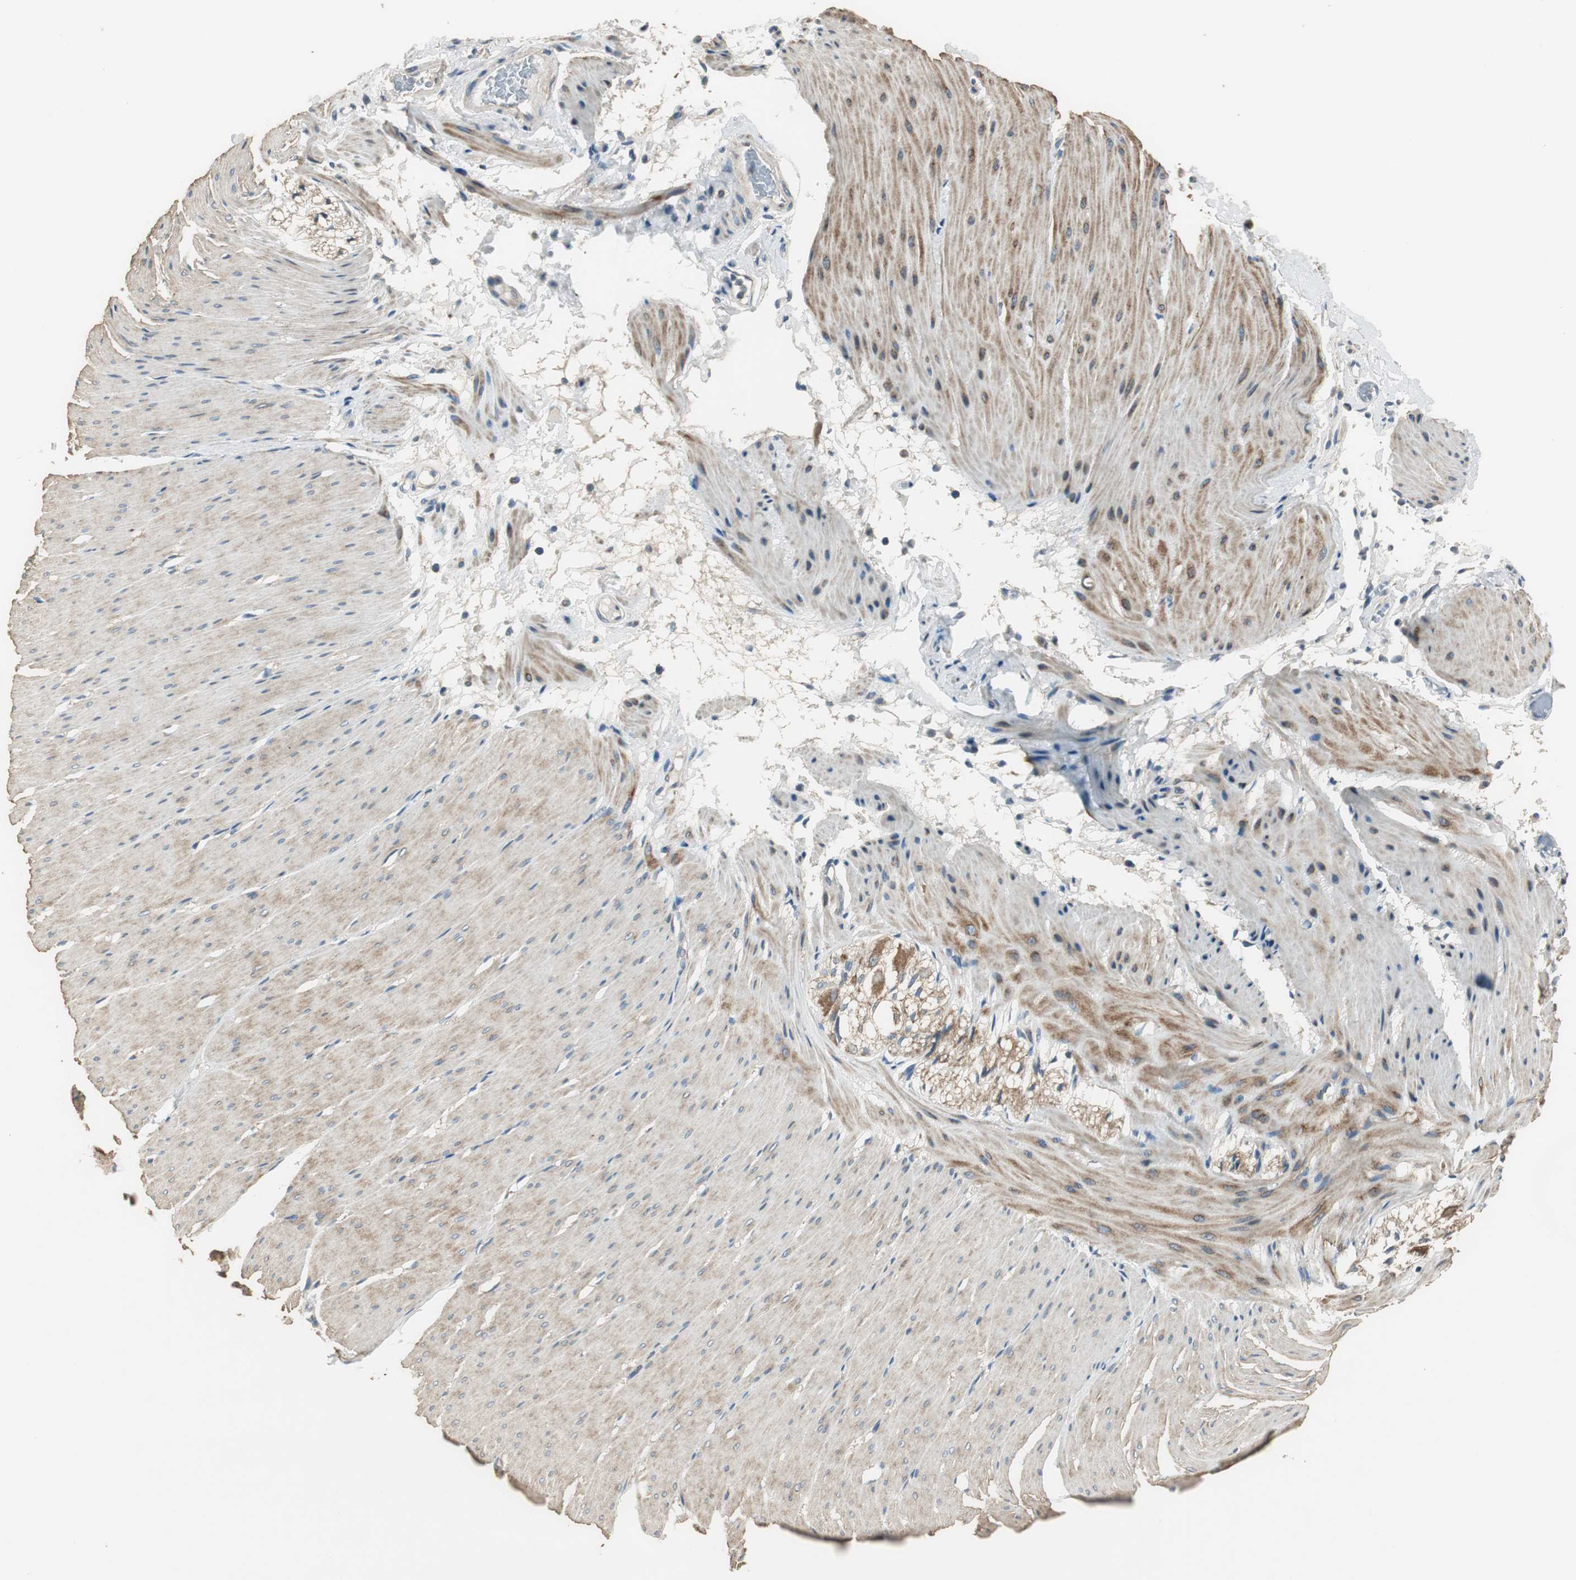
{"staining": {"intensity": "moderate", "quantity": ">75%", "location": "cytoplasmic/membranous"}, "tissue": "smooth muscle", "cell_type": "Smooth muscle cells", "image_type": "normal", "snomed": [{"axis": "morphology", "description": "Normal tissue, NOS"}, {"axis": "topography", "description": "Smooth muscle"}, {"axis": "topography", "description": "Colon"}], "caption": "Brown immunohistochemical staining in unremarkable smooth muscle demonstrates moderate cytoplasmic/membranous expression in approximately >75% of smooth muscle cells. (DAB (3,3'-diaminobenzidine) = brown stain, brightfield microscopy at high magnification).", "gene": "MSTO1", "patient": {"sex": "male", "age": 67}}